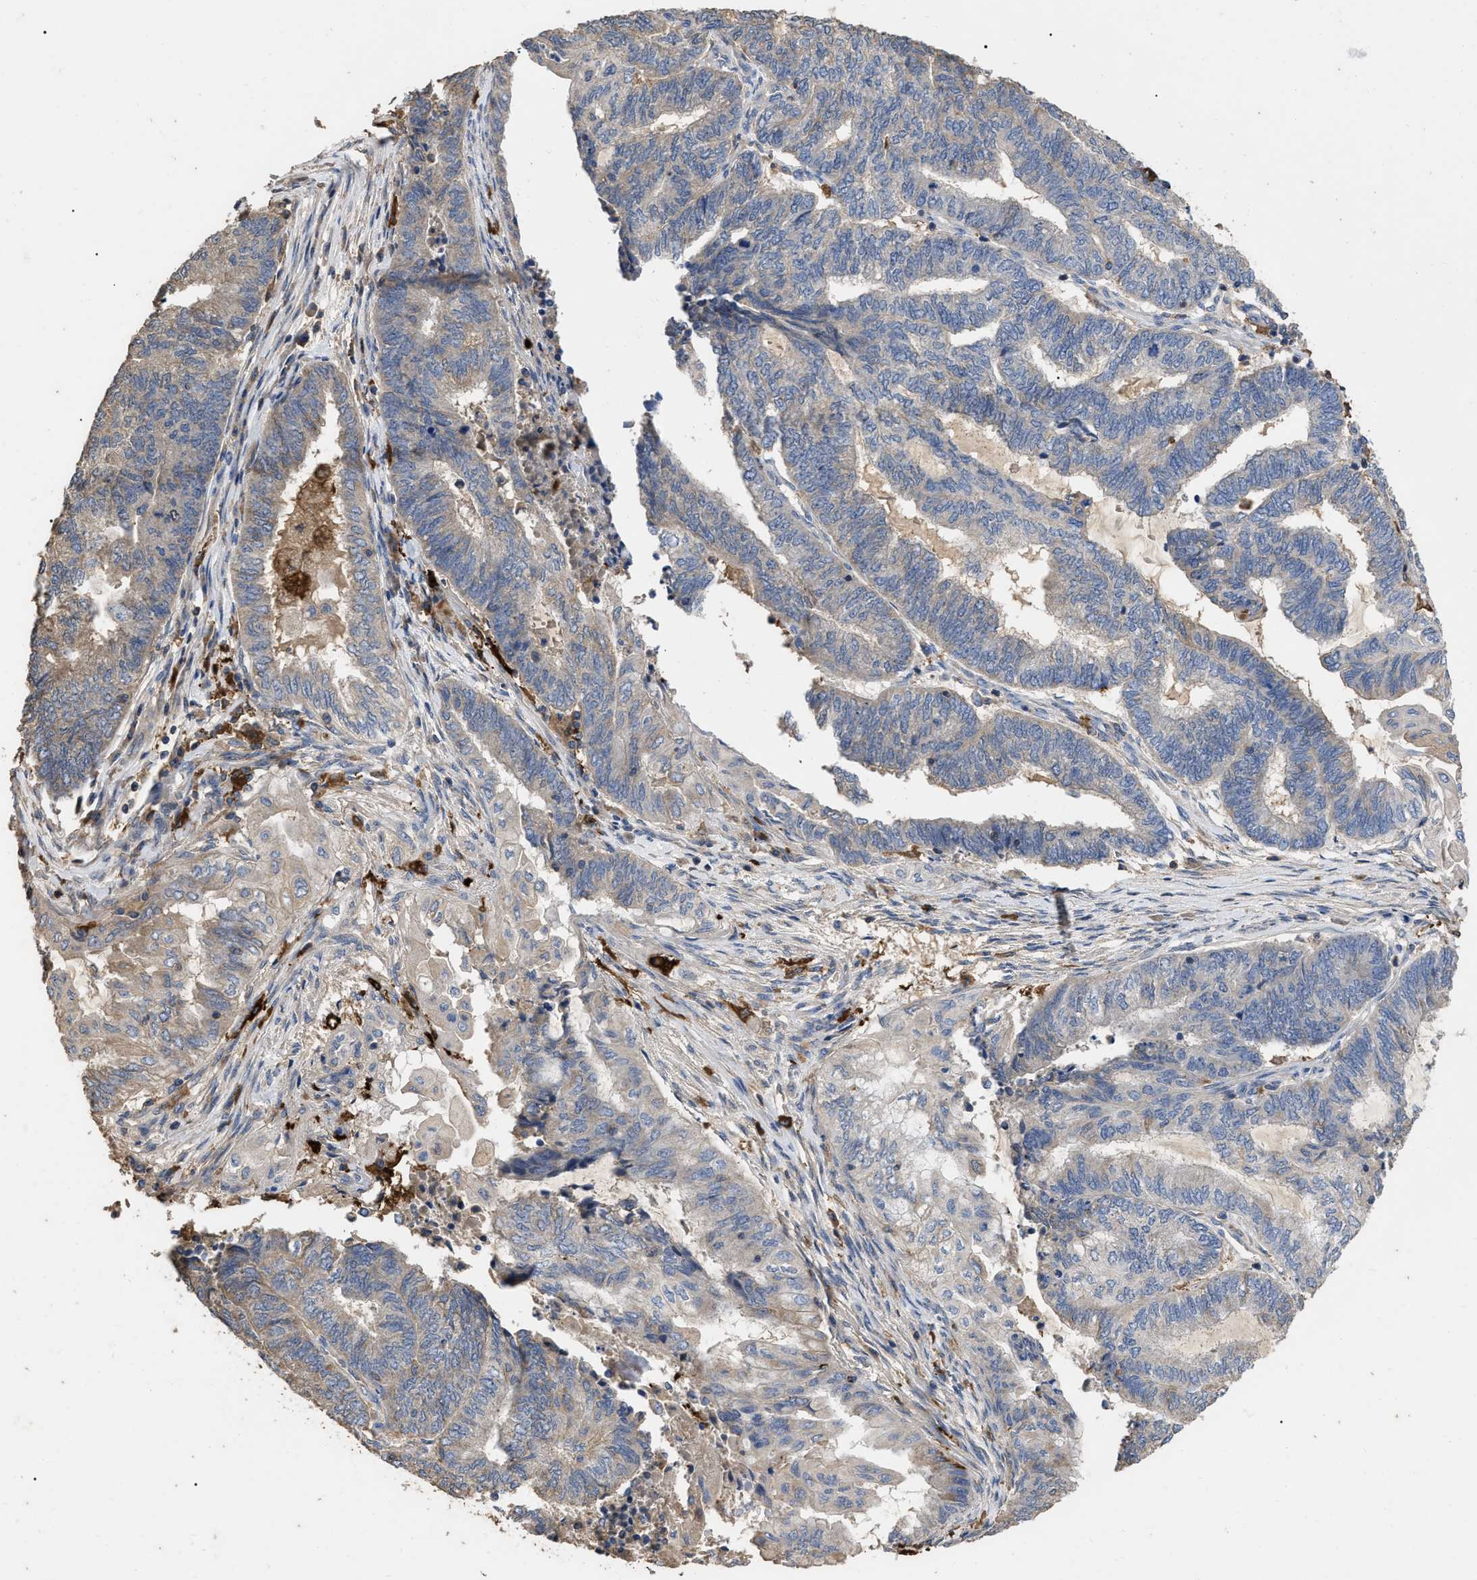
{"staining": {"intensity": "negative", "quantity": "none", "location": "none"}, "tissue": "endometrial cancer", "cell_type": "Tumor cells", "image_type": "cancer", "snomed": [{"axis": "morphology", "description": "Adenocarcinoma, NOS"}, {"axis": "topography", "description": "Uterus"}, {"axis": "topography", "description": "Endometrium"}], "caption": "Histopathology image shows no protein staining in tumor cells of endometrial cancer tissue. (DAB (3,3'-diaminobenzidine) immunohistochemistry (IHC) with hematoxylin counter stain).", "gene": "GPR179", "patient": {"sex": "female", "age": 70}}